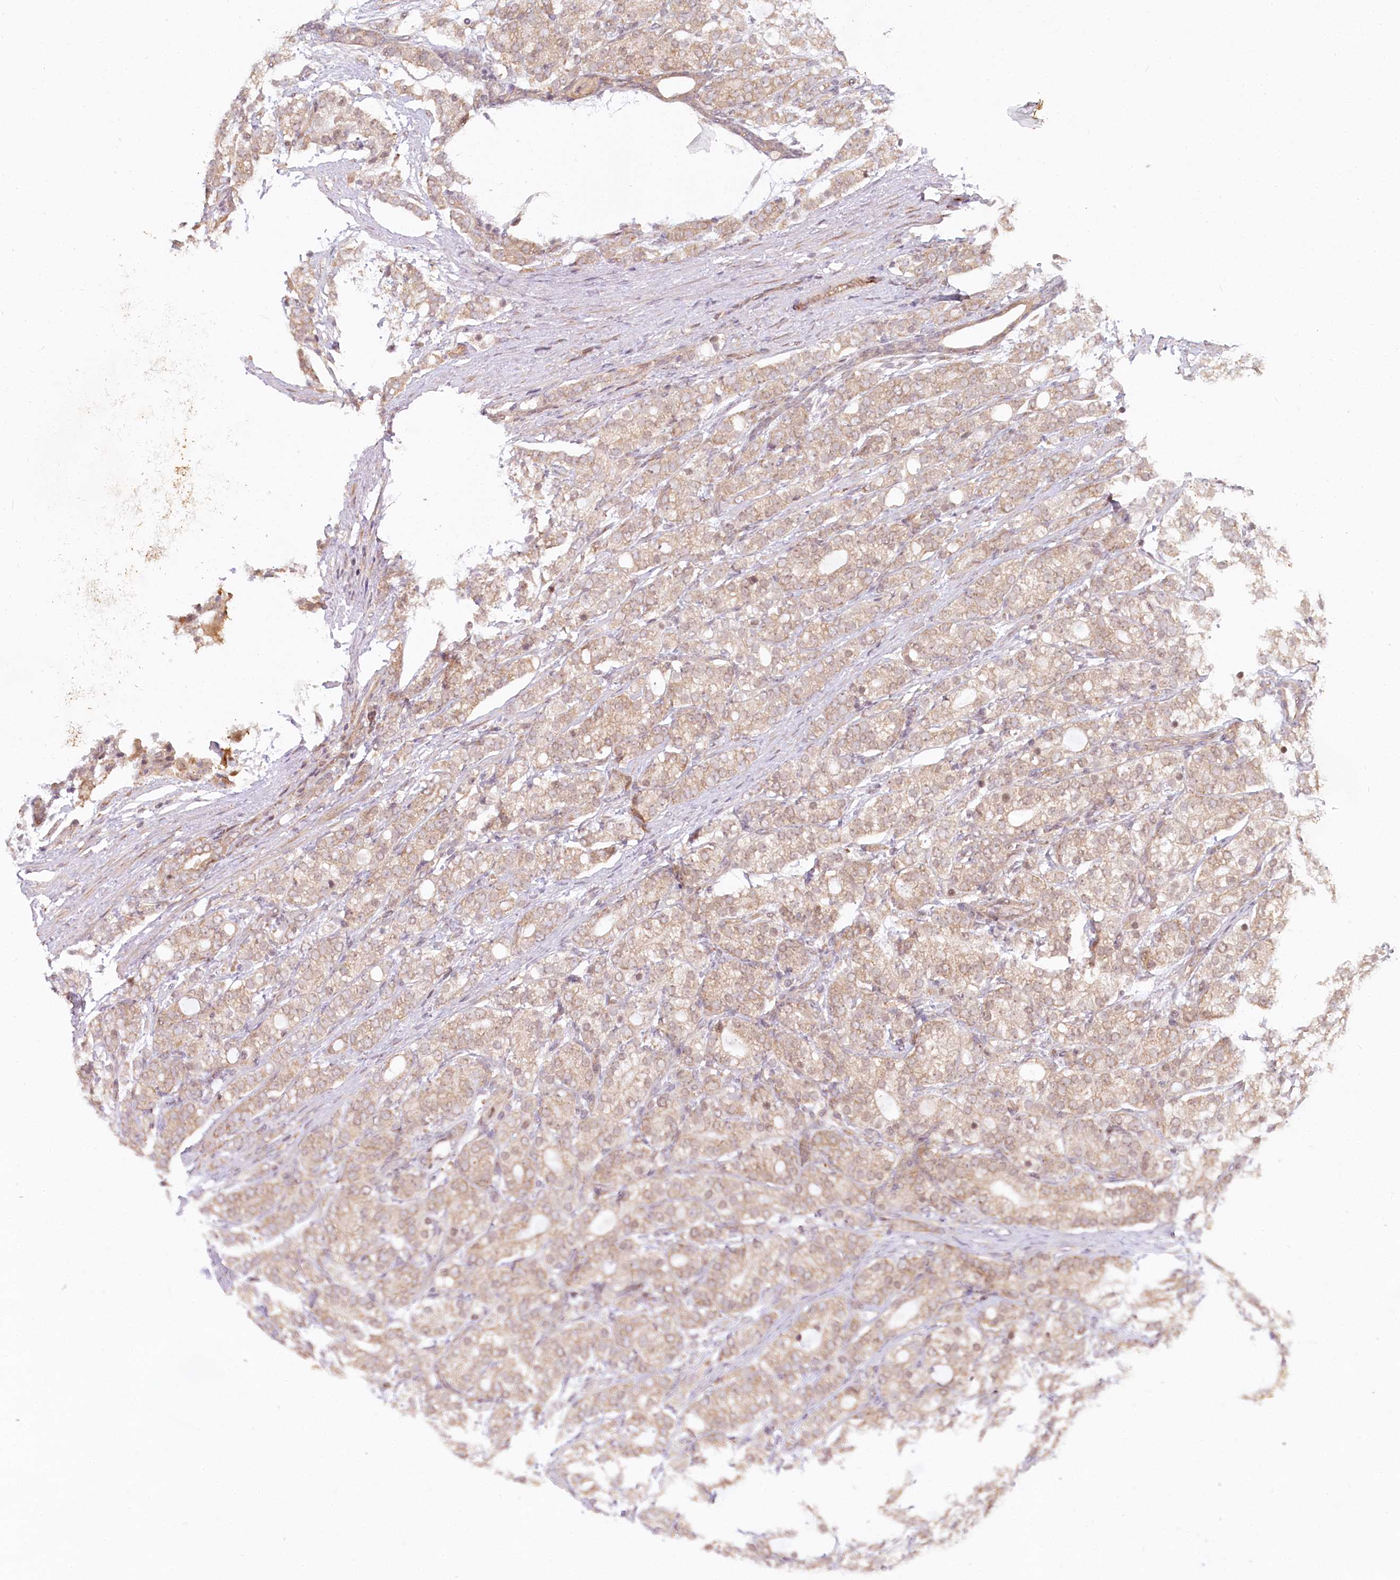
{"staining": {"intensity": "moderate", "quantity": "25%-75%", "location": "cytoplasmic/membranous"}, "tissue": "prostate cancer", "cell_type": "Tumor cells", "image_type": "cancer", "snomed": [{"axis": "morphology", "description": "Adenocarcinoma, High grade"}, {"axis": "topography", "description": "Prostate"}], "caption": "Protein expression analysis of prostate high-grade adenocarcinoma exhibits moderate cytoplasmic/membranous staining in approximately 25%-75% of tumor cells.", "gene": "CEP70", "patient": {"sex": "male", "age": 57}}